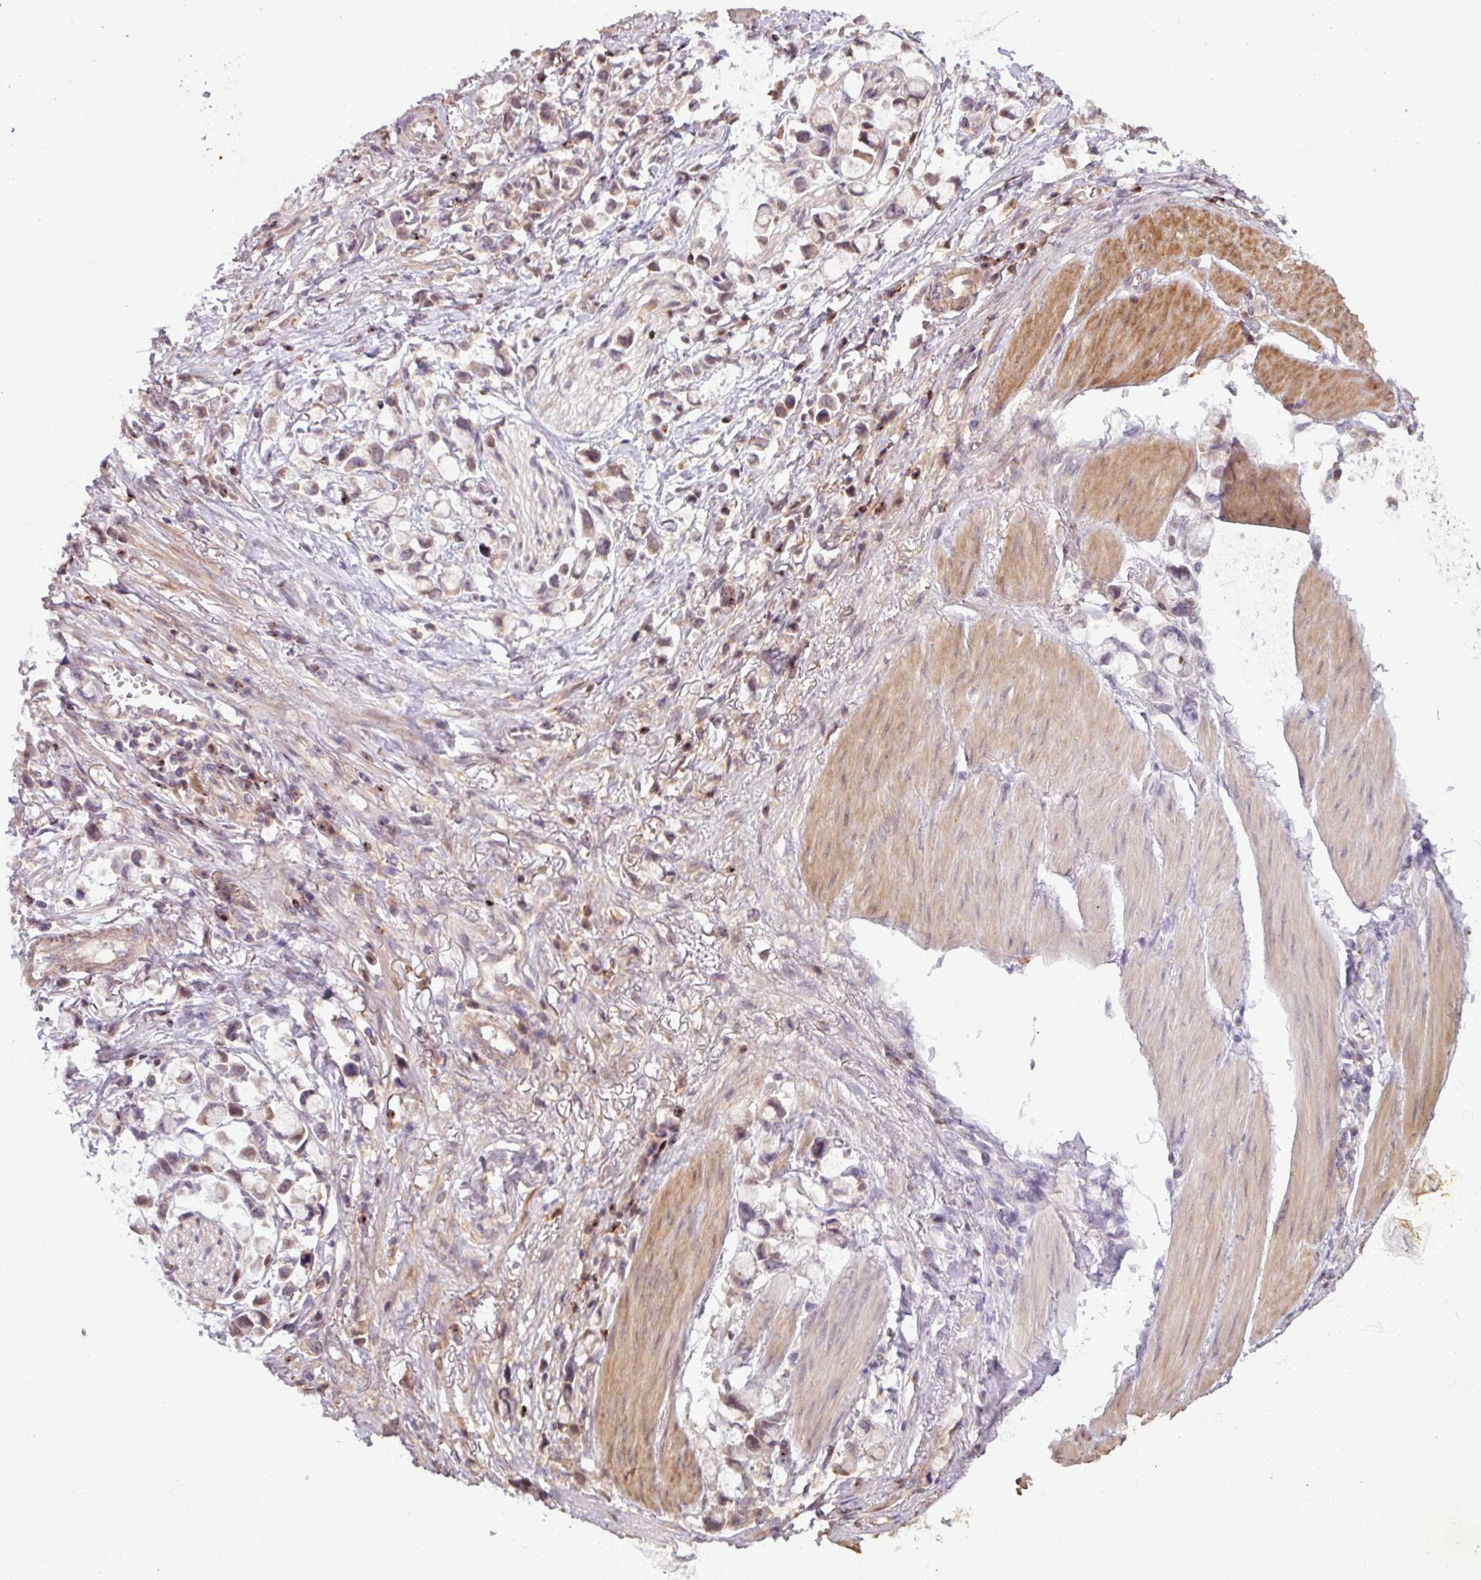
{"staining": {"intensity": "weak", "quantity": "25%-75%", "location": "nuclear"}, "tissue": "stomach cancer", "cell_type": "Tumor cells", "image_type": "cancer", "snomed": [{"axis": "morphology", "description": "Adenocarcinoma, NOS"}, {"axis": "topography", "description": "Stomach"}], "caption": "Protein analysis of stomach cancer tissue displays weak nuclear staining in approximately 25%-75% of tumor cells.", "gene": "OR6B1", "patient": {"sex": "female", "age": 81}}